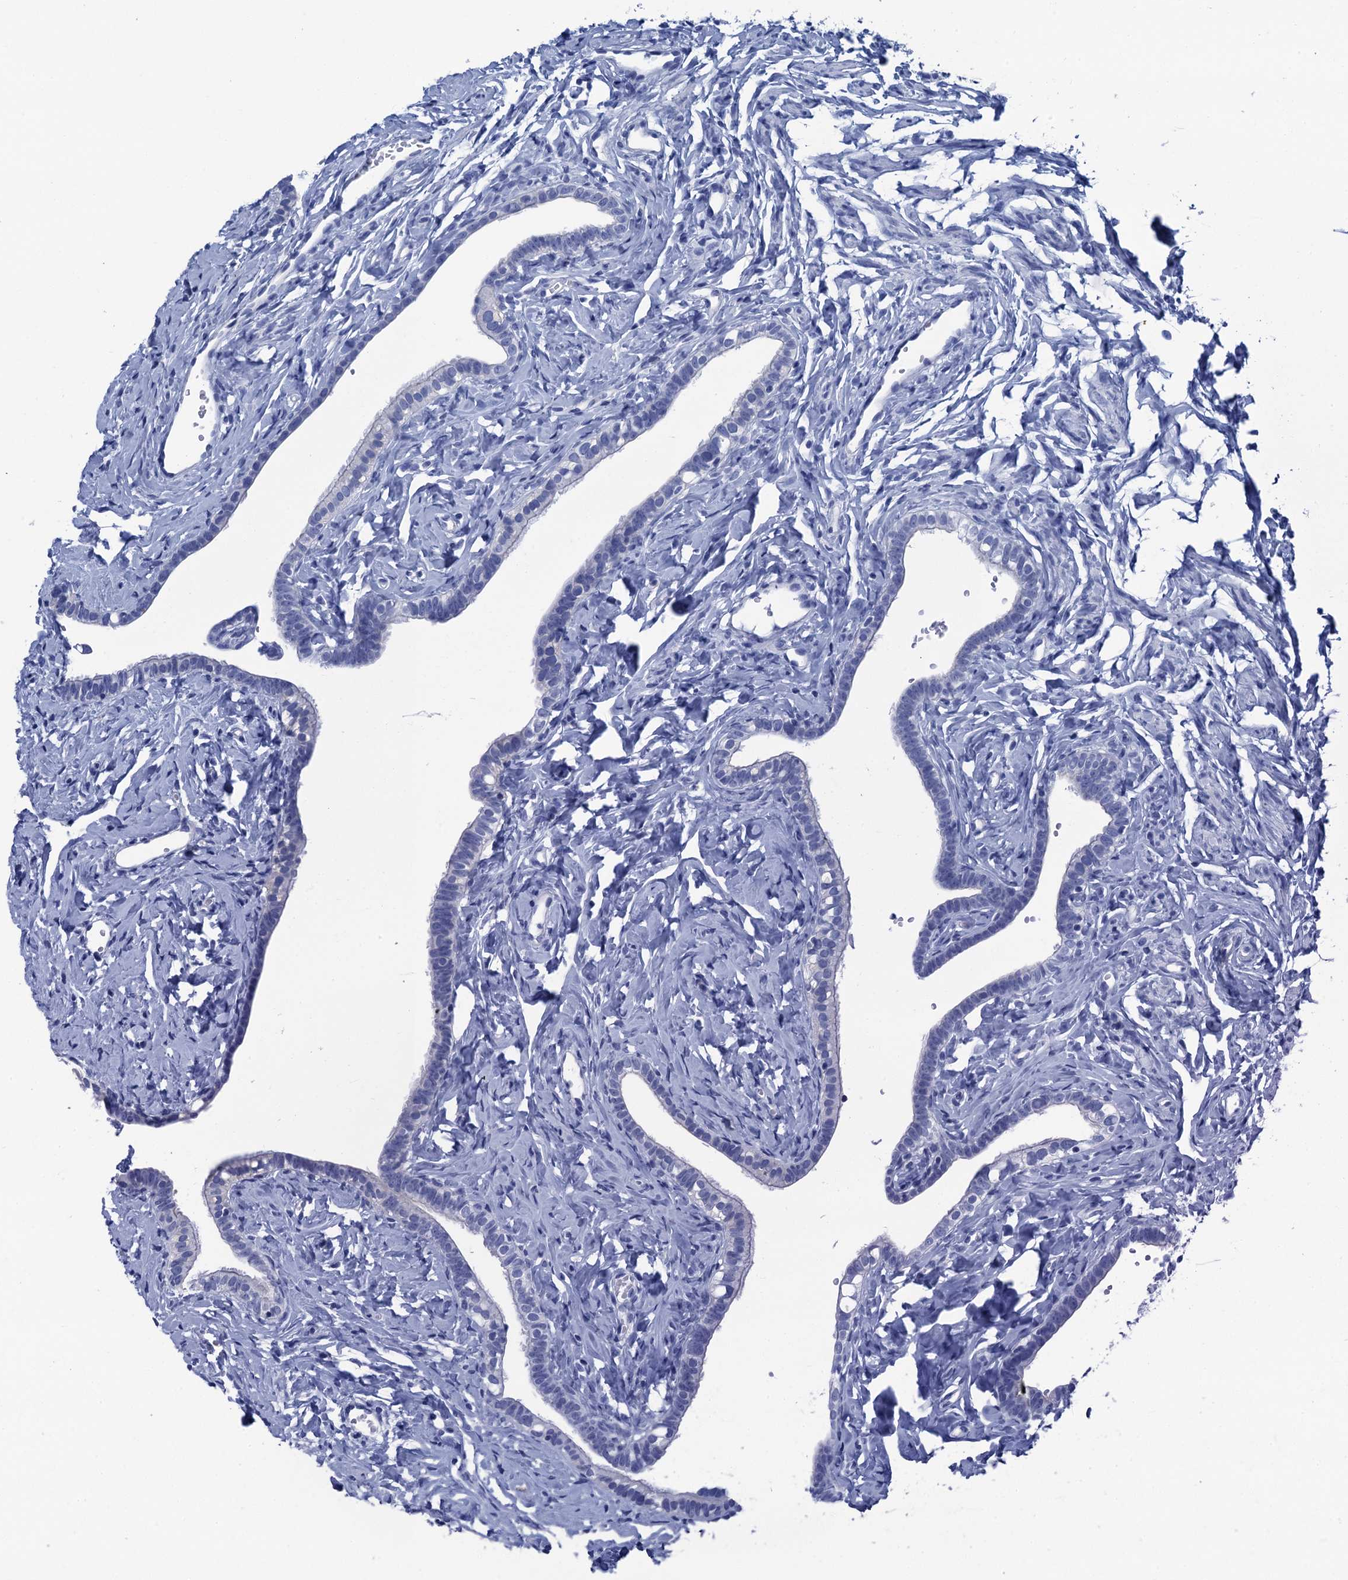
{"staining": {"intensity": "negative", "quantity": "none", "location": "none"}, "tissue": "fallopian tube", "cell_type": "Glandular cells", "image_type": "normal", "snomed": [{"axis": "morphology", "description": "Normal tissue, NOS"}, {"axis": "topography", "description": "Fallopian tube"}], "caption": "IHC of benign fallopian tube displays no expression in glandular cells. (DAB IHC, high magnification).", "gene": "CALML5", "patient": {"sex": "female", "age": 66}}